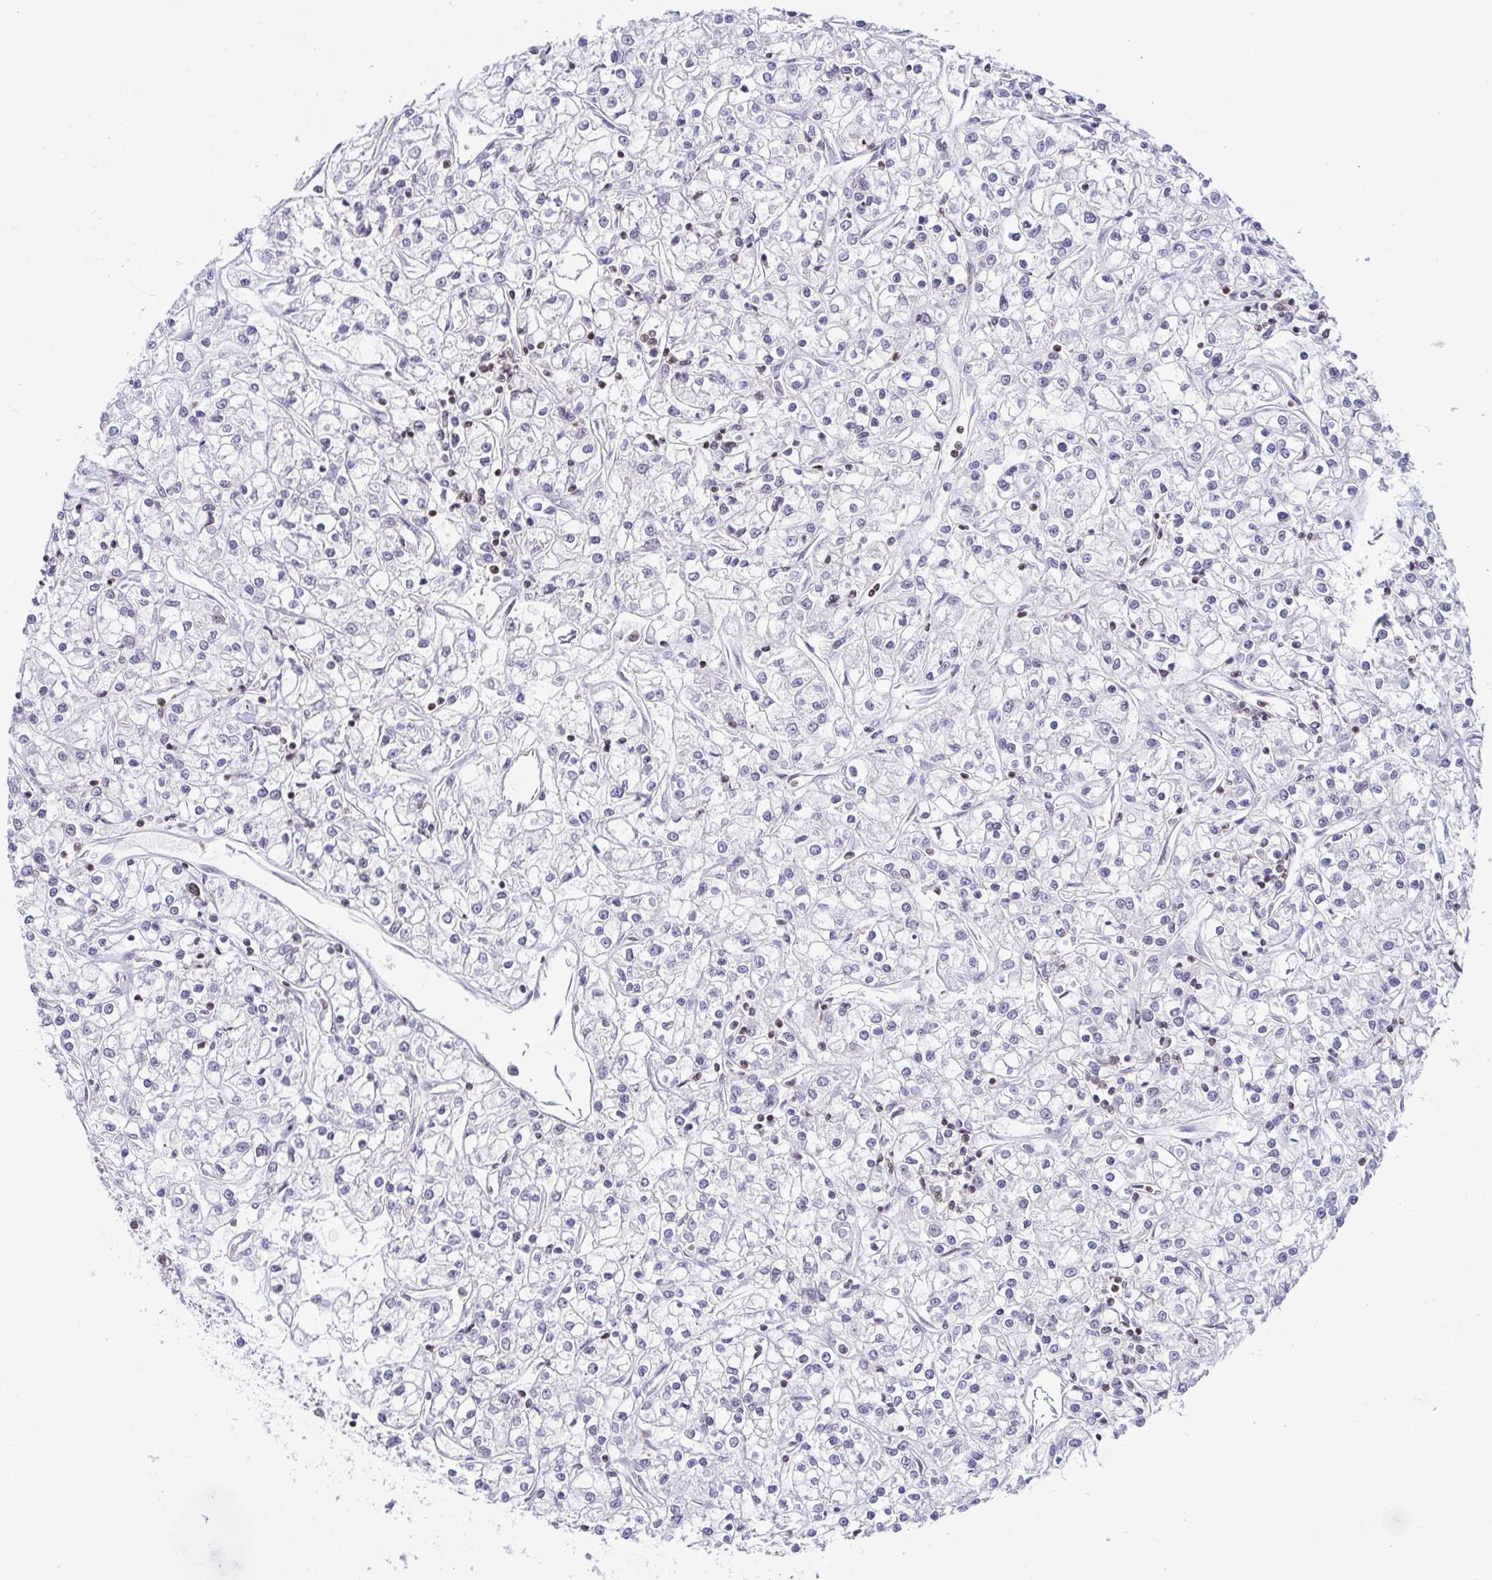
{"staining": {"intensity": "negative", "quantity": "none", "location": "none"}, "tissue": "renal cancer", "cell_type": "Tumor cells", "image_type": "cancer", "snomed": [{"axis": "morphology", "description": "Adenocarcinoma, NOS"}, {"axis": "topography", "description": "Kidney"}], "caption": "Micrograph shows no significant protein expression in tumor cells of adenocarcinoma (renal). The staining is performed using DAB brown chromogen with nuclei counter-stained in using hematoxylin.", "gene": "EWSR1", "patient": {"sex": "female", "age": 59}}